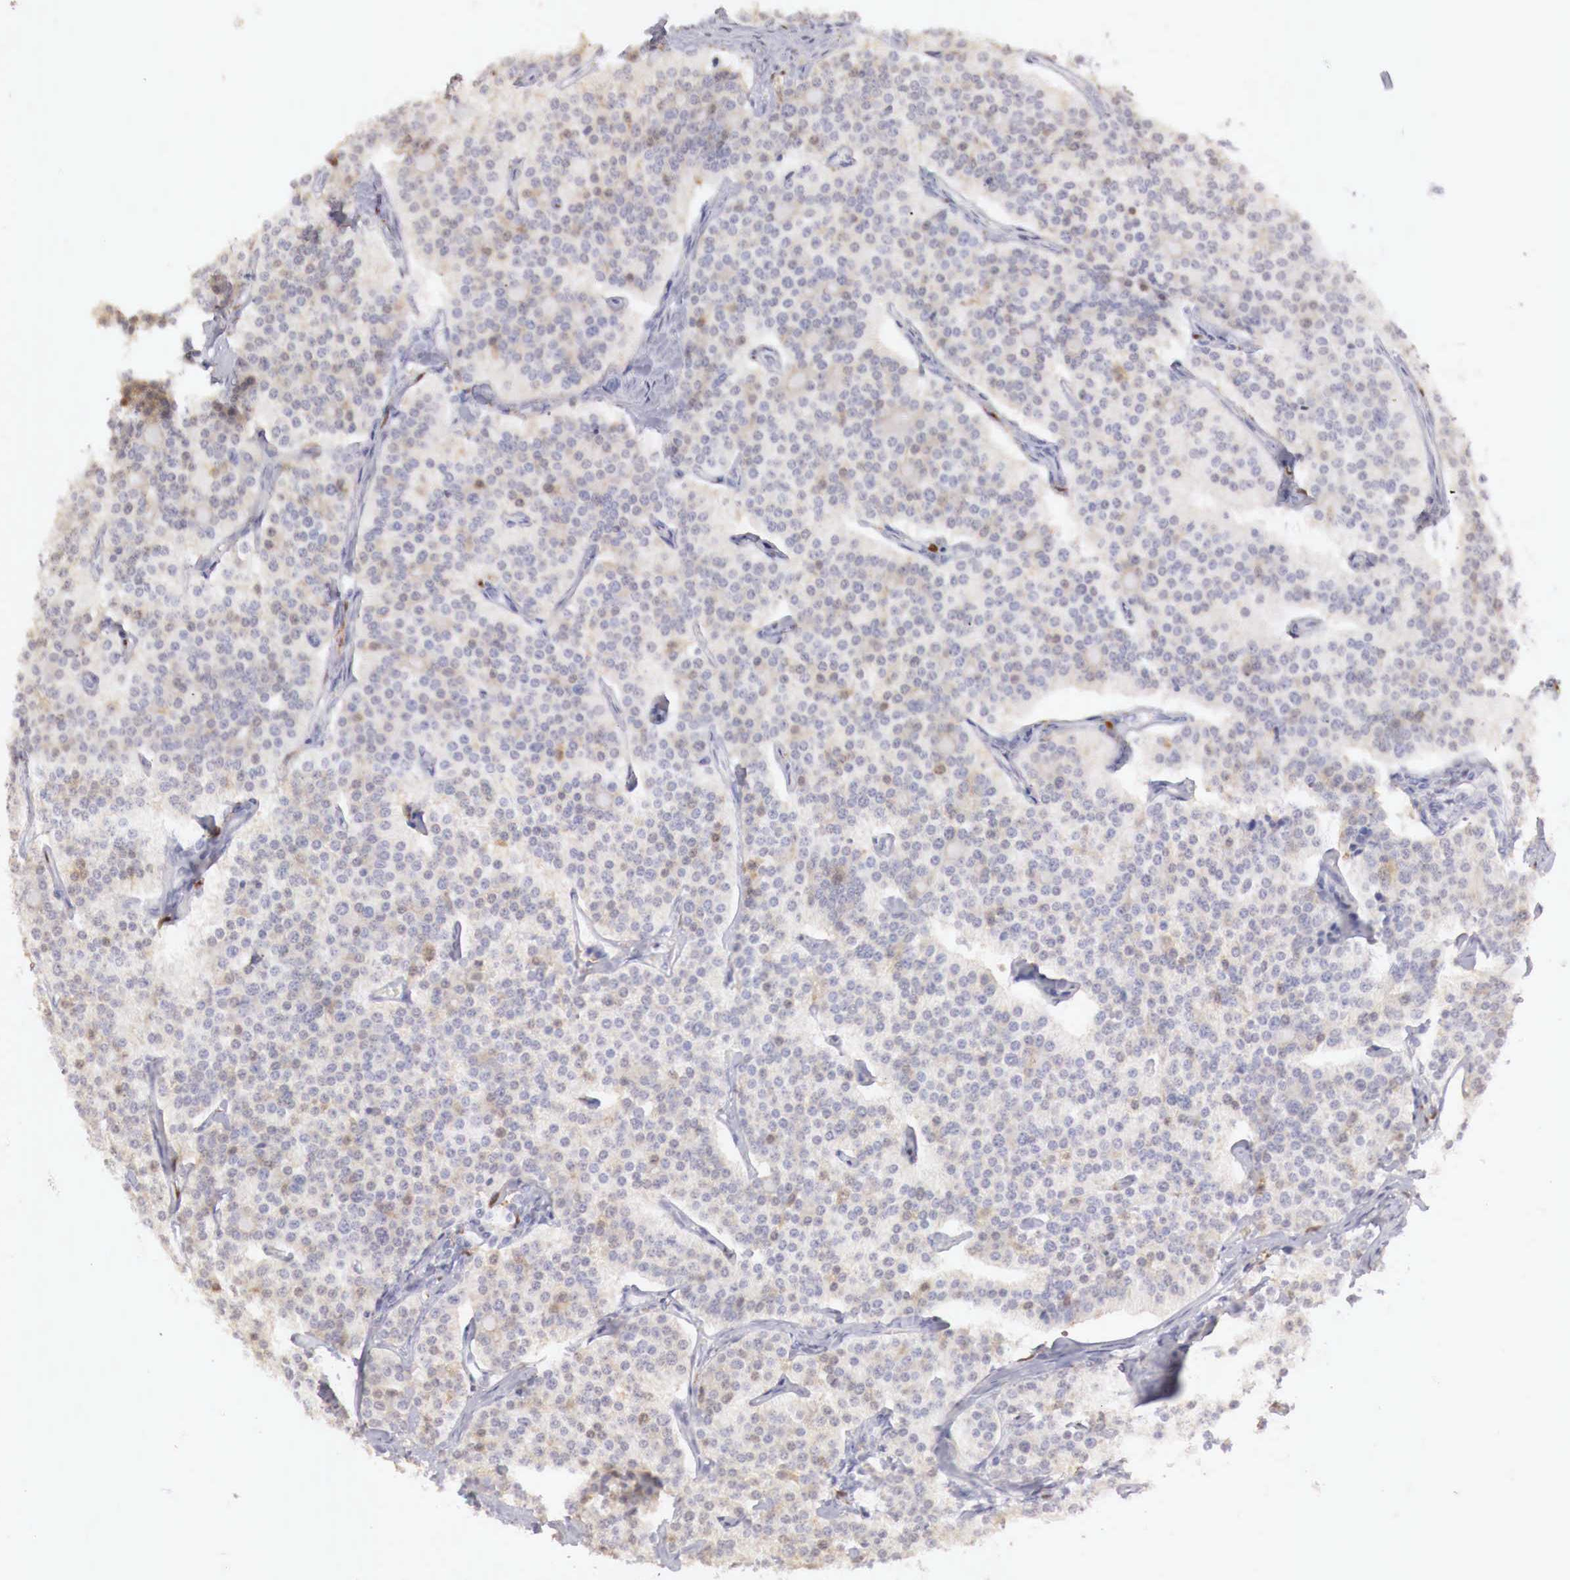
{"staining": {"intensity": "negative", "quantity": "none", "location": "none"}, "tissue": "carcinoid", "cell_type": "Tumor cells", "image_type": "cancer", "snomed": [{"axis": "morphology", "description": "Carcinoid, malignant, NOS"}, {"axis": "topography", "description": "Small intestine"}], "caption": "IHC histopathology image of neoplastic tissue: human carcinoid (malignant) stained with DAB exhibits no significant protein positivity in tumor cells.", "gene": "RENBP", "patient": {"sex": "male", "age": 63}}